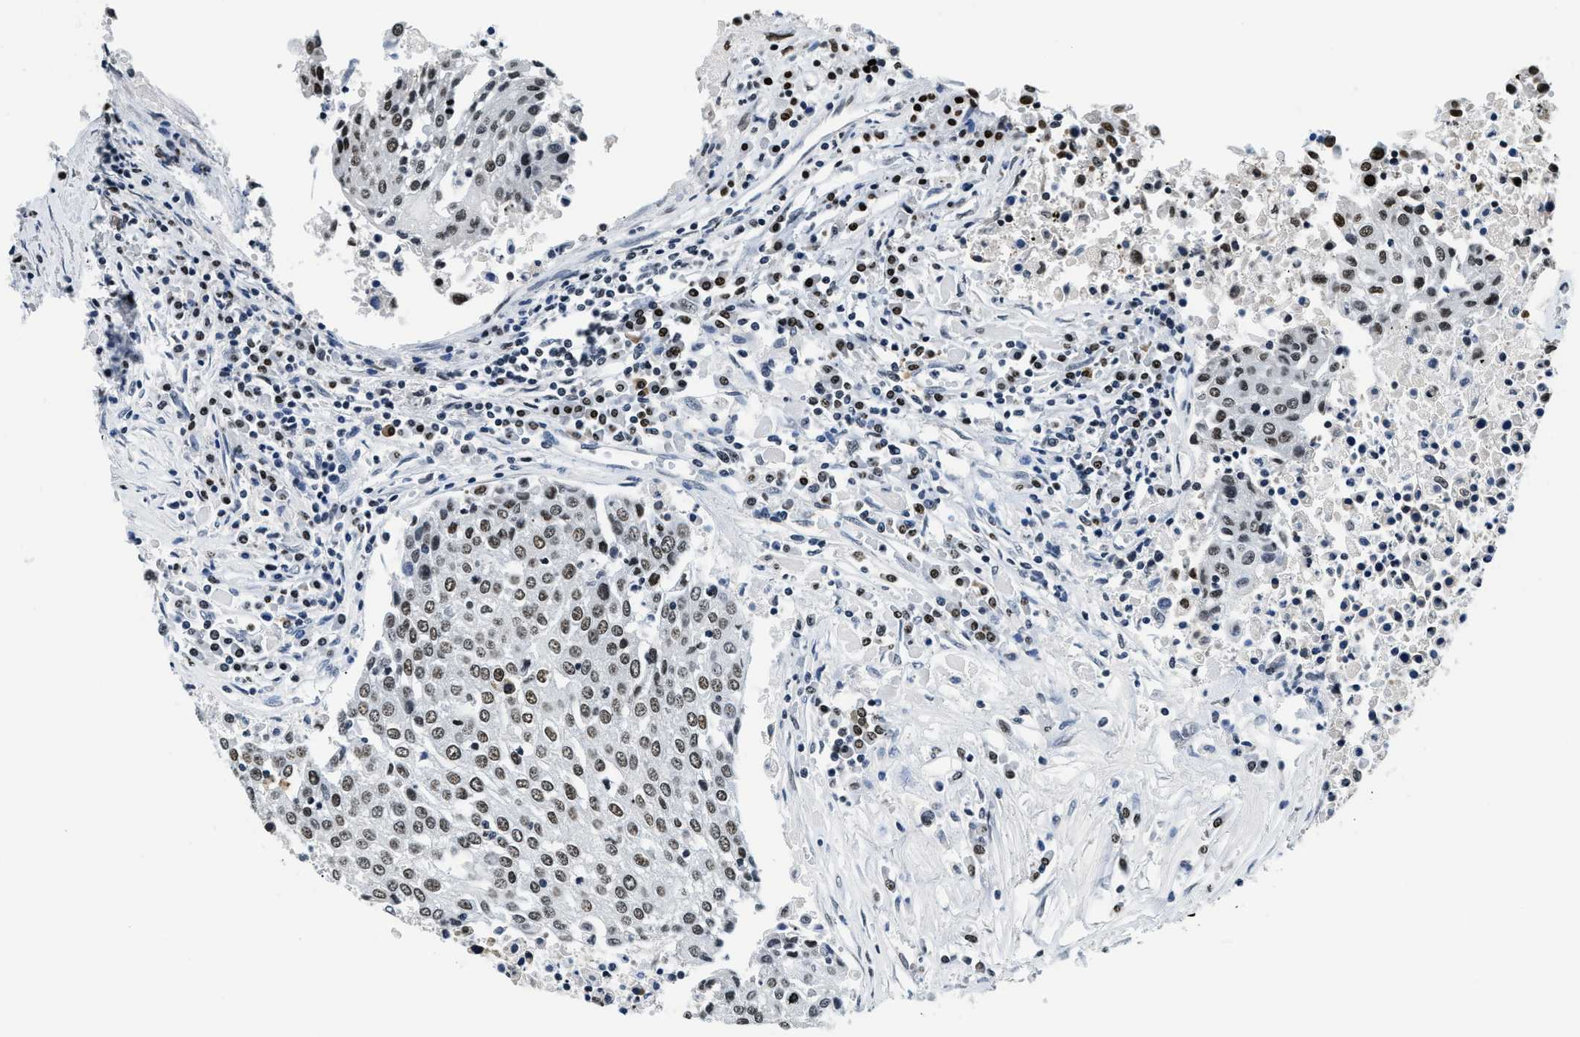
{"staining": {"intensity": "weak", "quantity": "25%-75%", "location": "nuclear"}, "tissue": "urothelial cancer", "cell_type": "Tumor cells", "image_type": "cancer", "snomed": [{"axis": "morphology", "description": "Urothelial carcinoma, High grade"}, {"axis": "topography", "description": "Urinary bladder"}], "caption": "A brown stain labels weak nuclear positivity of a protein in human urothelial cancer tumor cells.", "gene": "TOP1", "patient": {"sex": "female", "age": 85}}